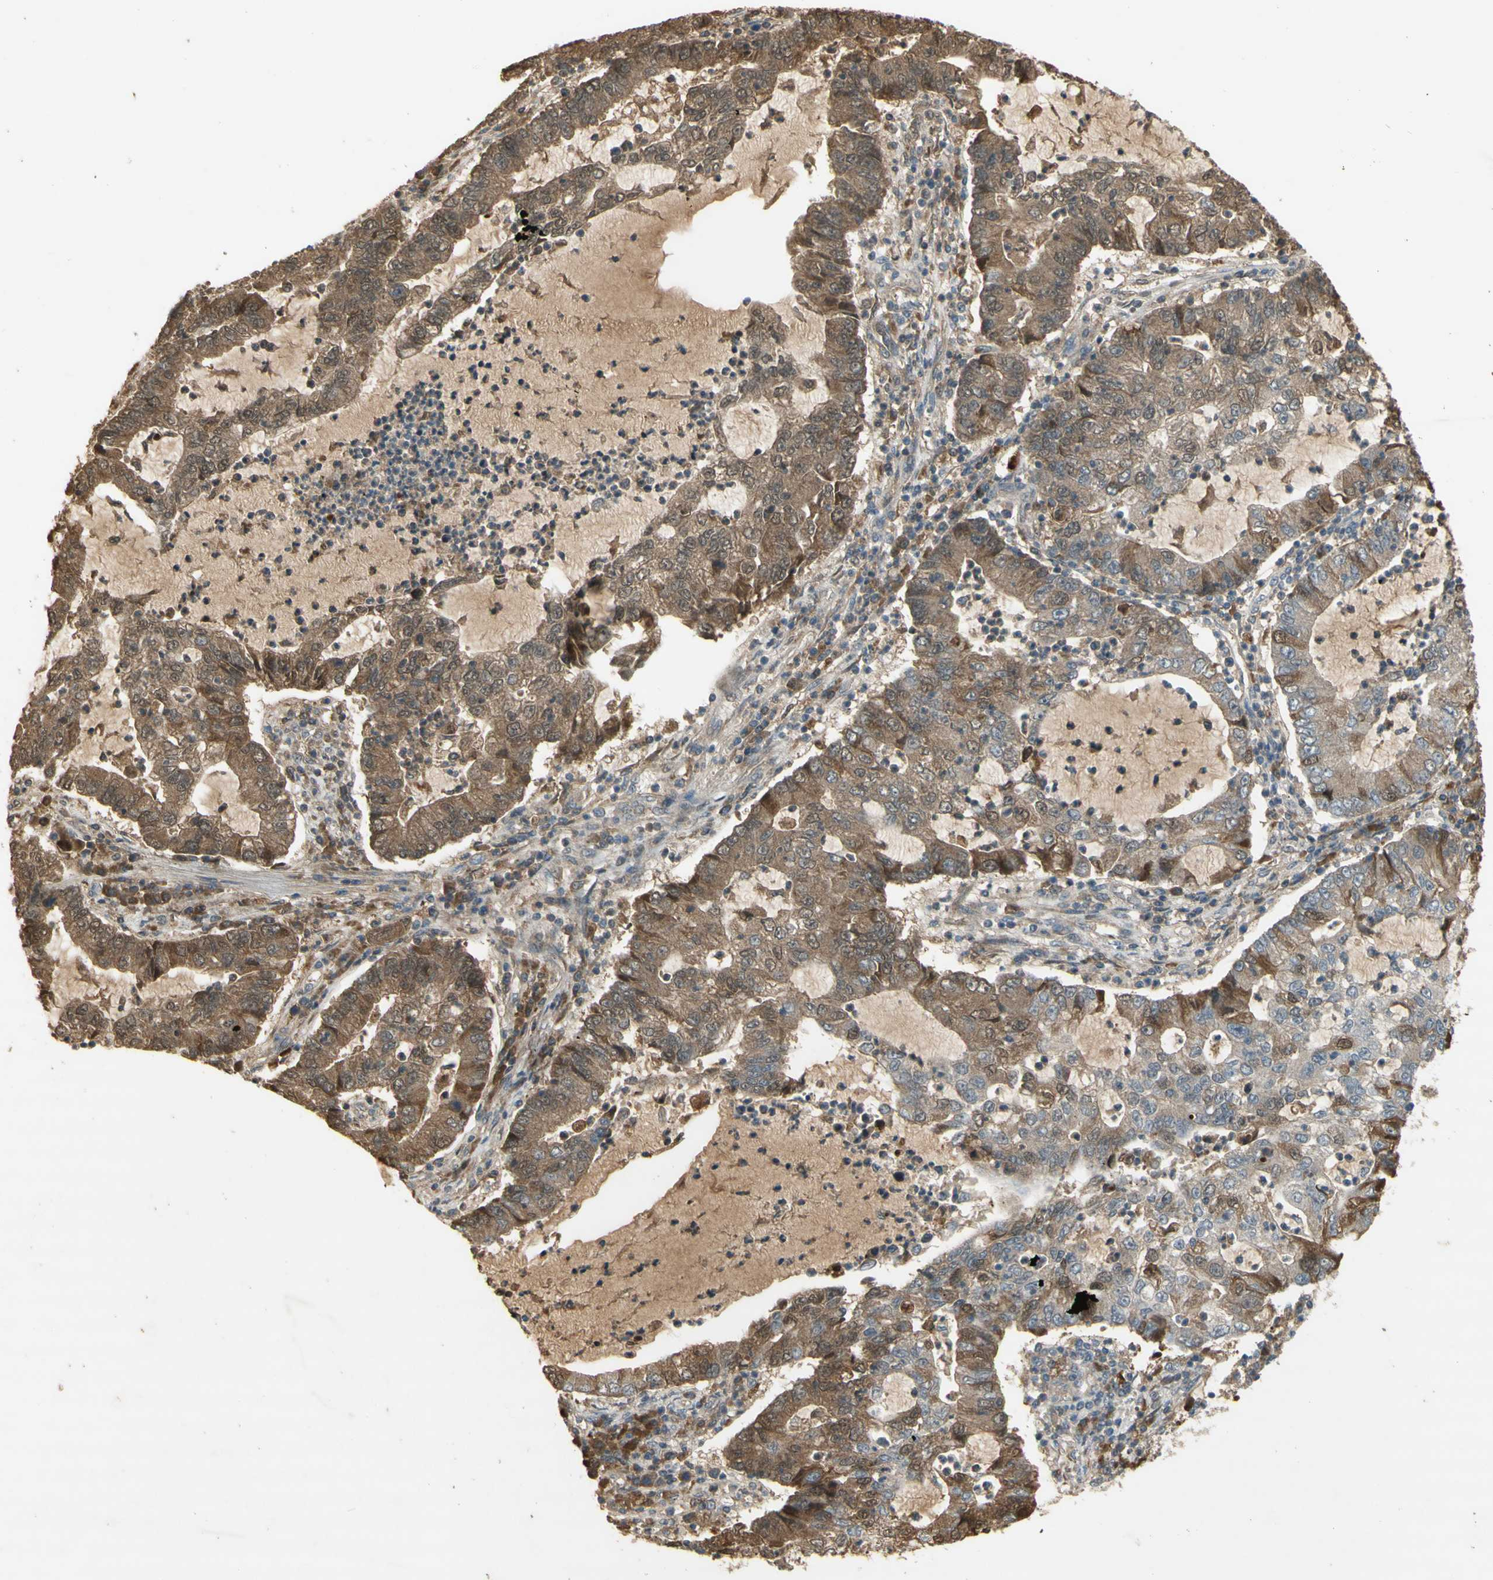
{"staining": {"intensity": "moderate", "quantity": "25%-75%", "location": "cytoplasmic/membranous"}, "tissue": "lung cancer", "cell_type": "Tumor cells", "image_type": "cancer", "snomed": [{"axis": "morphology", "description": "Adenocarcinoma, NOS"}, {"axis": "topography", "description": "Lung"}], "caption": "The micrograph demonstrates immunohistochemical staining of lung cancer (adenocarcinoma). There is moderate cytoplasmic/membranous positivity is appreciated in about 25%-75% of tumor cells.", "gene": "NRG4", "patient": {"sex": "female", "age": 51}}